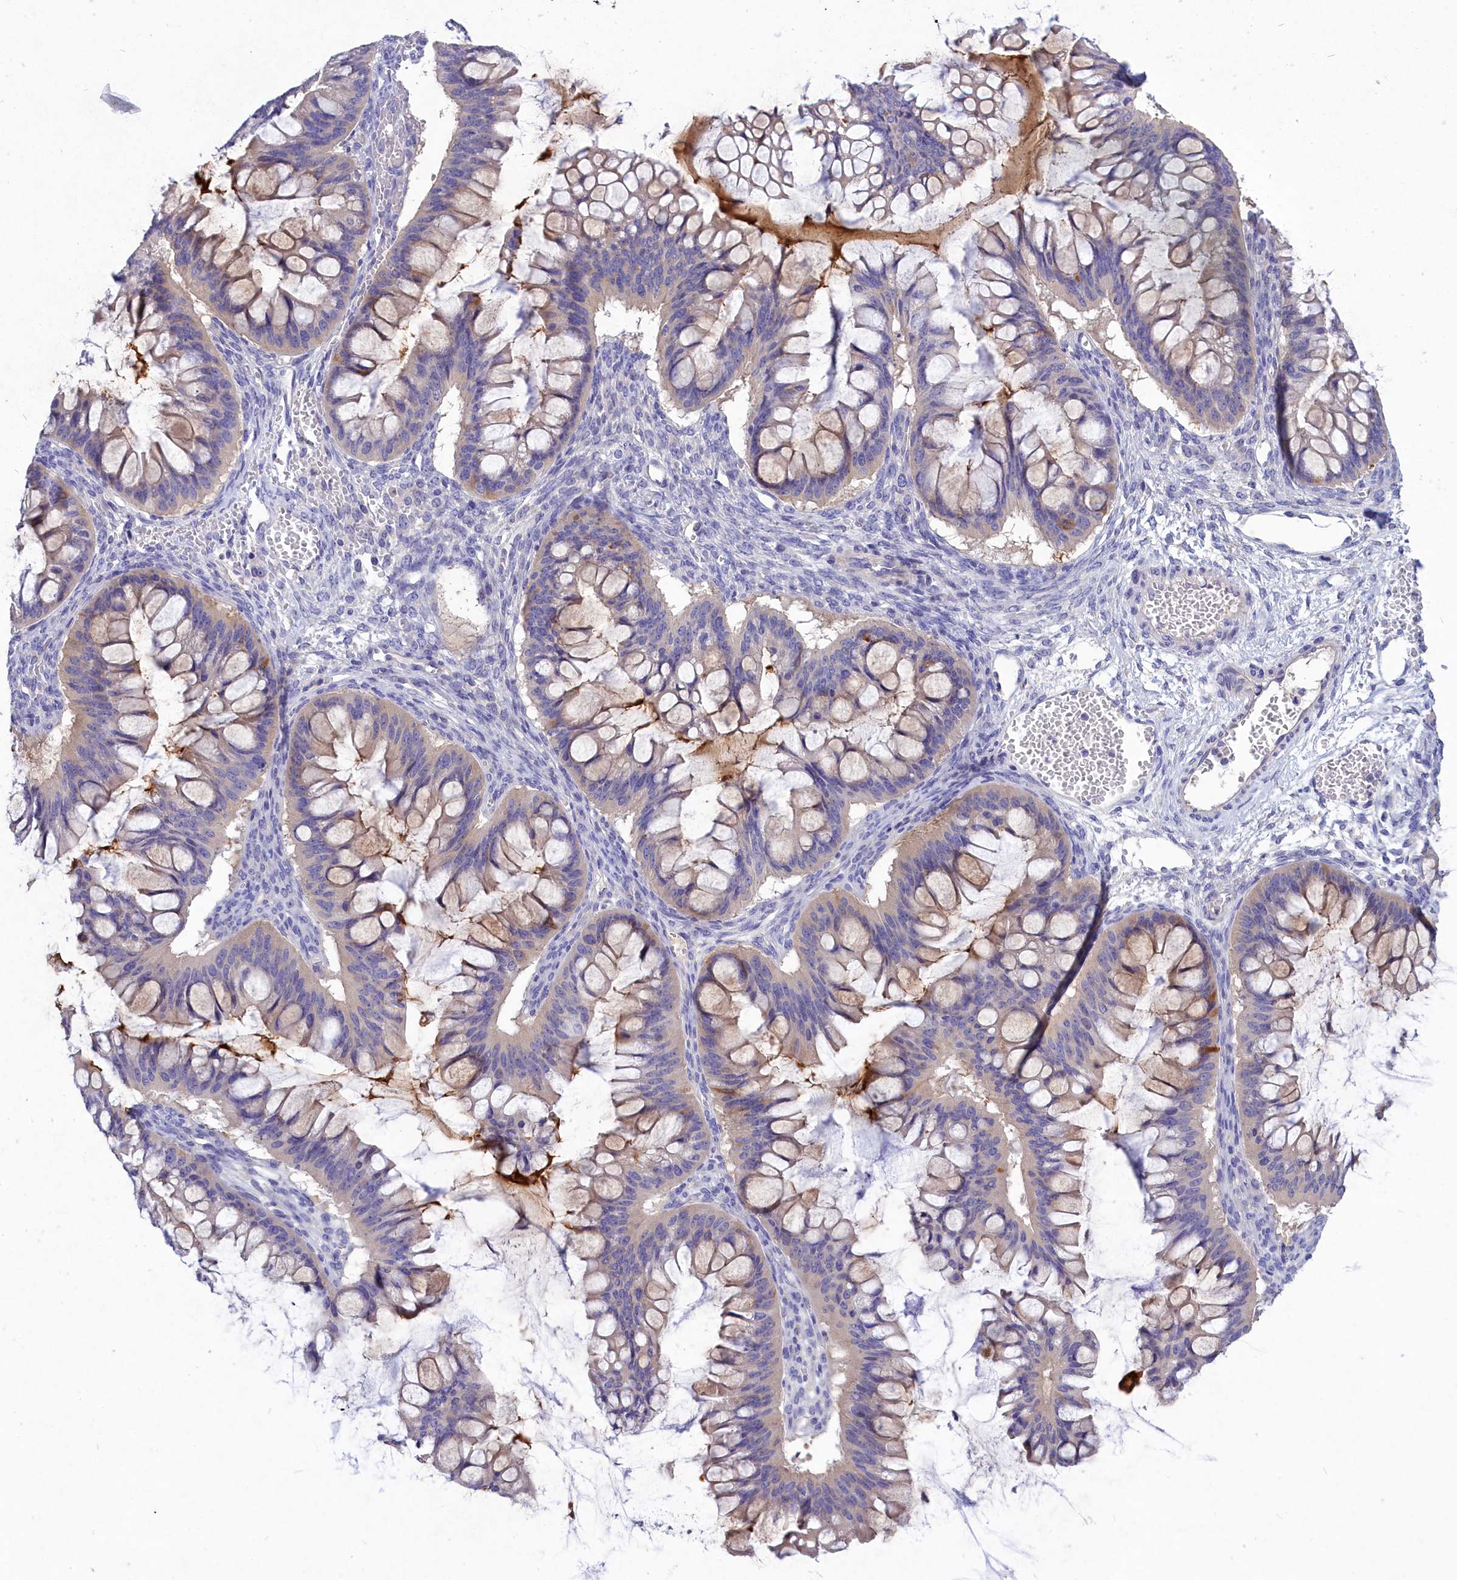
{"staining": {"intensity": "weak", "quantity": "25%-75%", "location": "cytoplasmic/membranous"}, "tissue": "ovarian cancer", "cell_type": "Tumor cells", "image_type": "cancer", "snomed": [{"axis": "morphology", "description": "Cystadenocarcinoma, mucinous, NOS"}, {"axis": "topography", "description": "Ovary"}], "caption": "Mucinous cystadenocarcinoma (ovarian) stained for a protein (brown) shows weak cytoplasmic/membranous positive expression in approximately 25%-75% of tumor cells.", "gene": "DEFB119", "patient": {"sex": "female", "age": 73}}